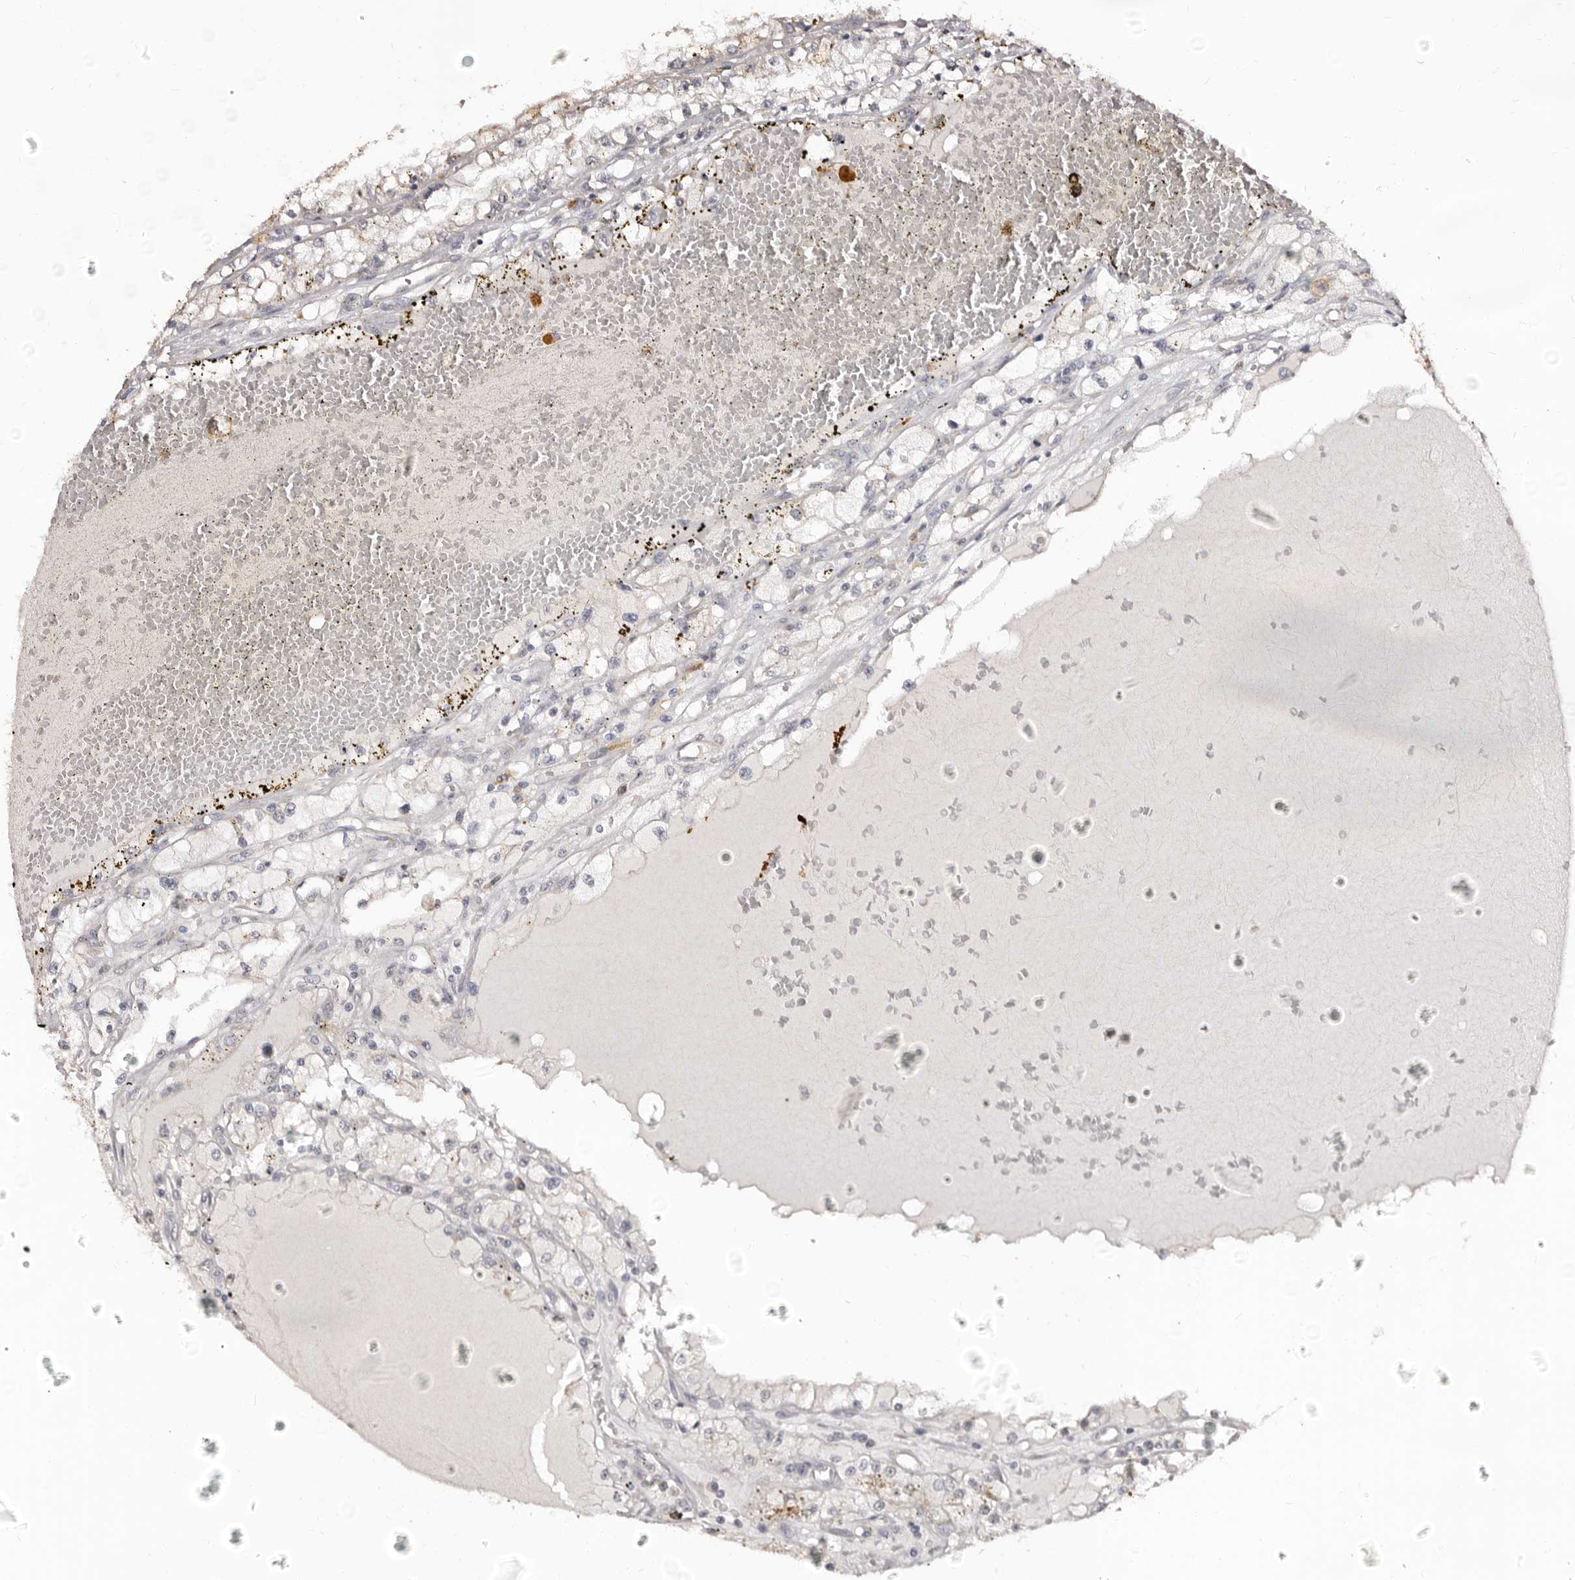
{"staining": {"intensity": "negative", "quantity": "none", "location": "none"}, "tissue": "renal cancer", "cell_type": "Tumor cells", "image_type": "cancer", "snomed": [{"axis": "morphology", "description": "Adenocarcinoma, NOS"}, {"axis": "topography", "description": "Kidney"}], "caption": "There is no significant positivity in tumor cells of renal adenocarcinoma.", "gene": "PTAFR", "patient": {"sex": "male", "age": 56}}